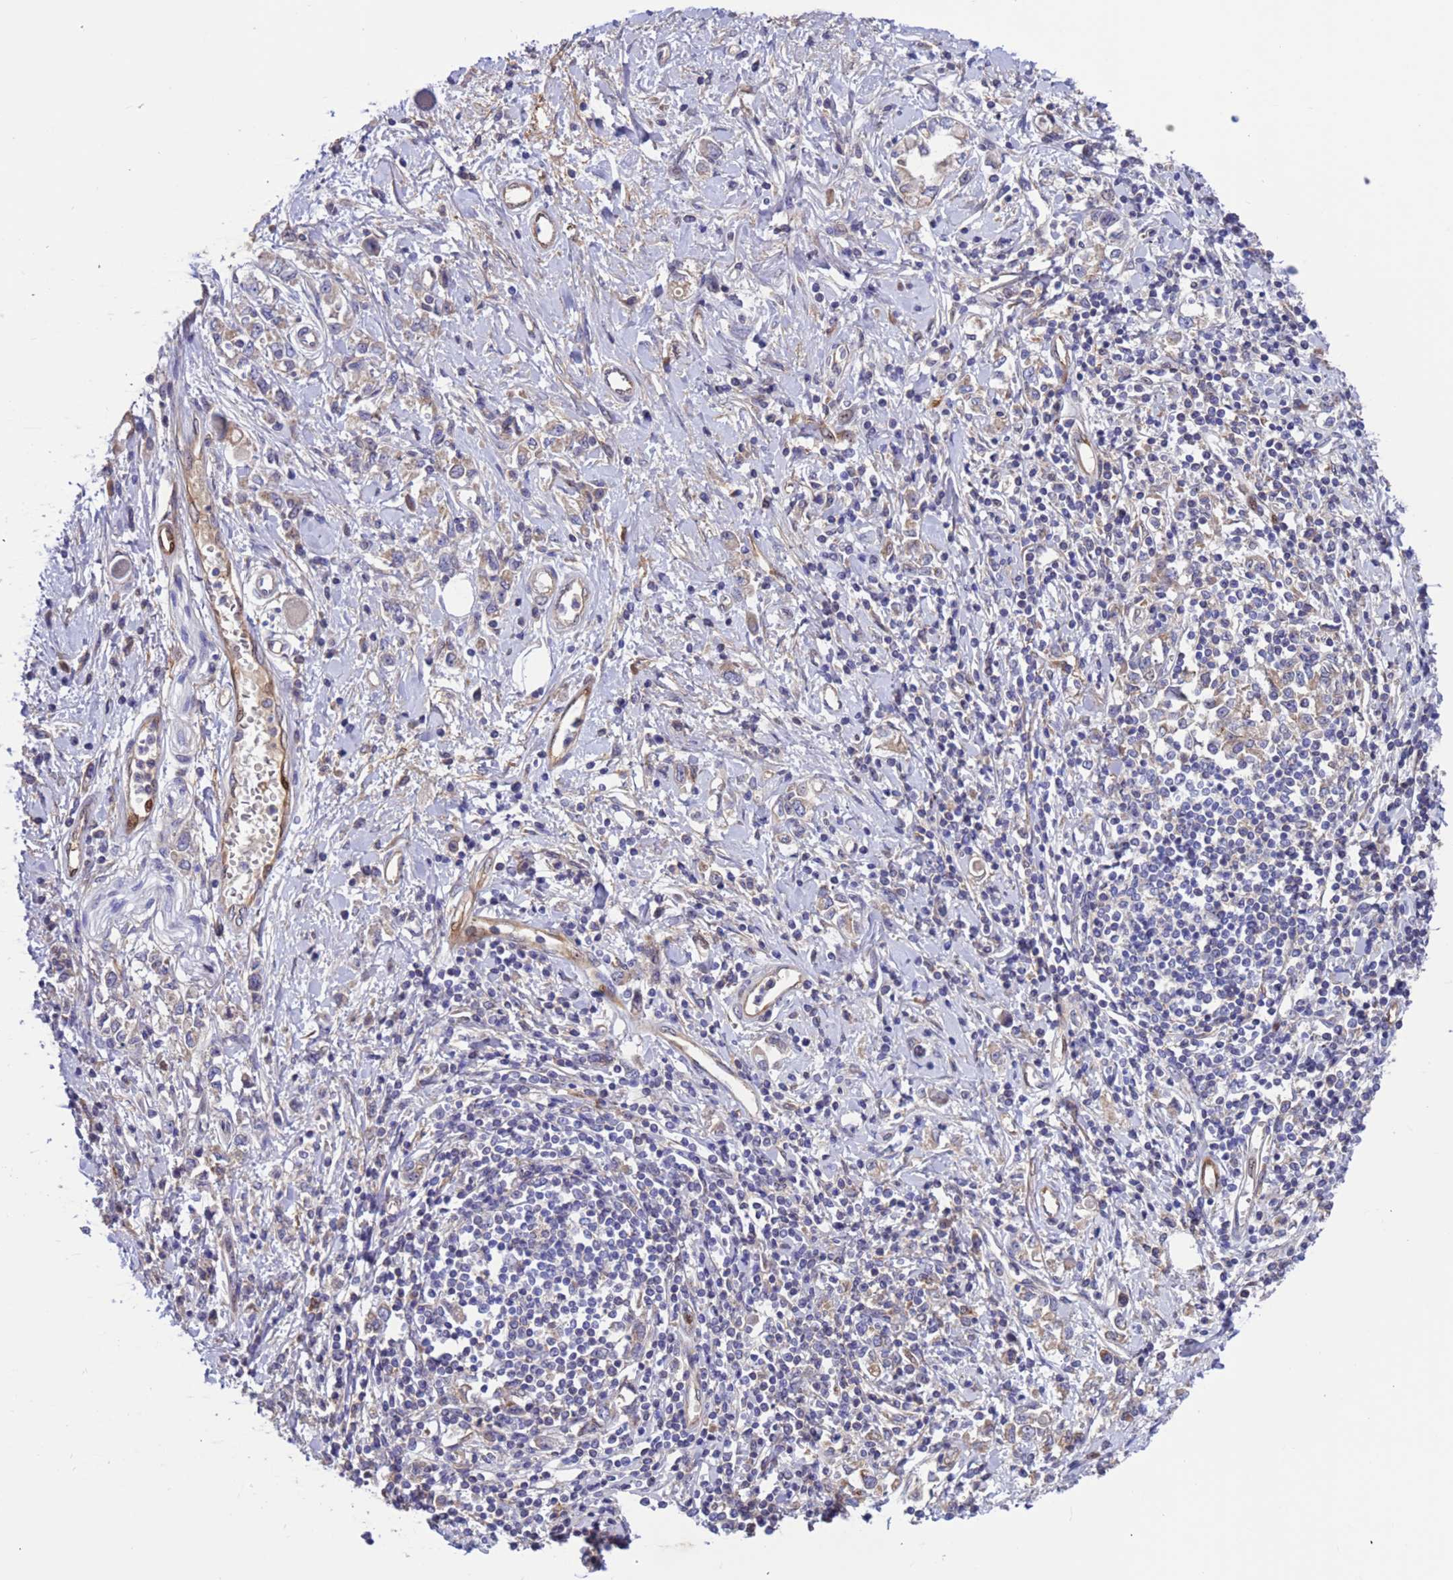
{"staining": {"intensity": "negative", "quantity": "none", "location": "none"}, "tissue": "stomach cancer", "cell_type": "Tumor cells", "image_type": "cancer", "snomed": [{"axis": "morphology", "description": "Adenocarcinoma, NOS"}, {"axis": "topography", "description": "Stomach"}], "caption": "Protein analysis of stomach cancer (adenocarcinoma) shows no significant staining in tumor cells.", "gene": "FOXRED1", "patient": {"sex": "female", "age": 76}}